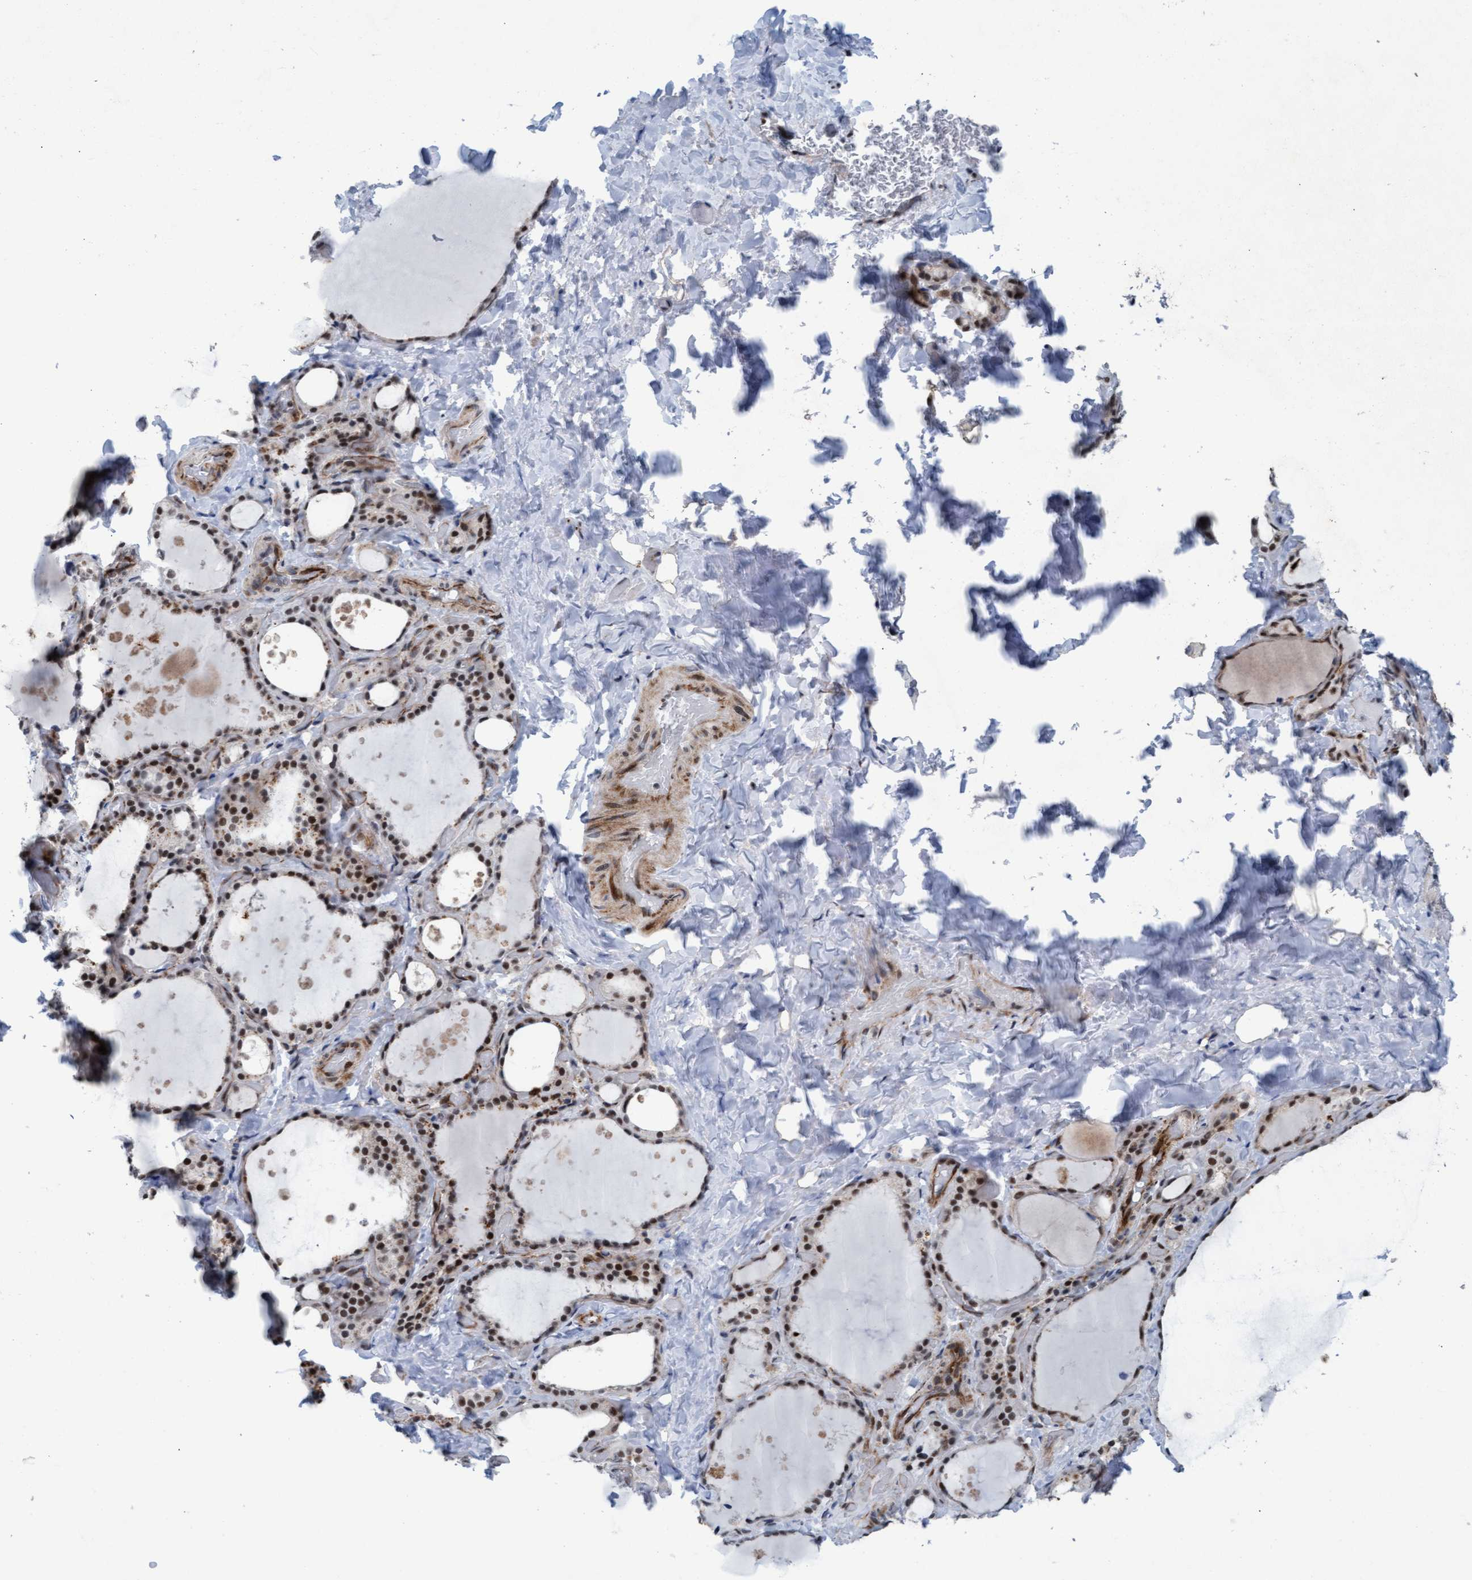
{"staining": {"intensity": "strong", "quantity": ">75%", "location": "nuclear"}, "tissue": "thyroid gland", "cell_type": "Glandular cells", "image_type": "normal", "snomed": [{"axis": "morphology", "description": "Normal tissue, NOS"}, {"axis": "topography", "description": "Thyroid gland"}], "caption": "Protein analysis of unremarkable thyroid gland displays strong nuclear expression in about >75% of glandular cells. (DAB (3,3'-diaminobenzidine) IHC with brightfield microscopy, high magnification).", "gene": "CWC27", "patient": {"sex": "female", "age": 44}}